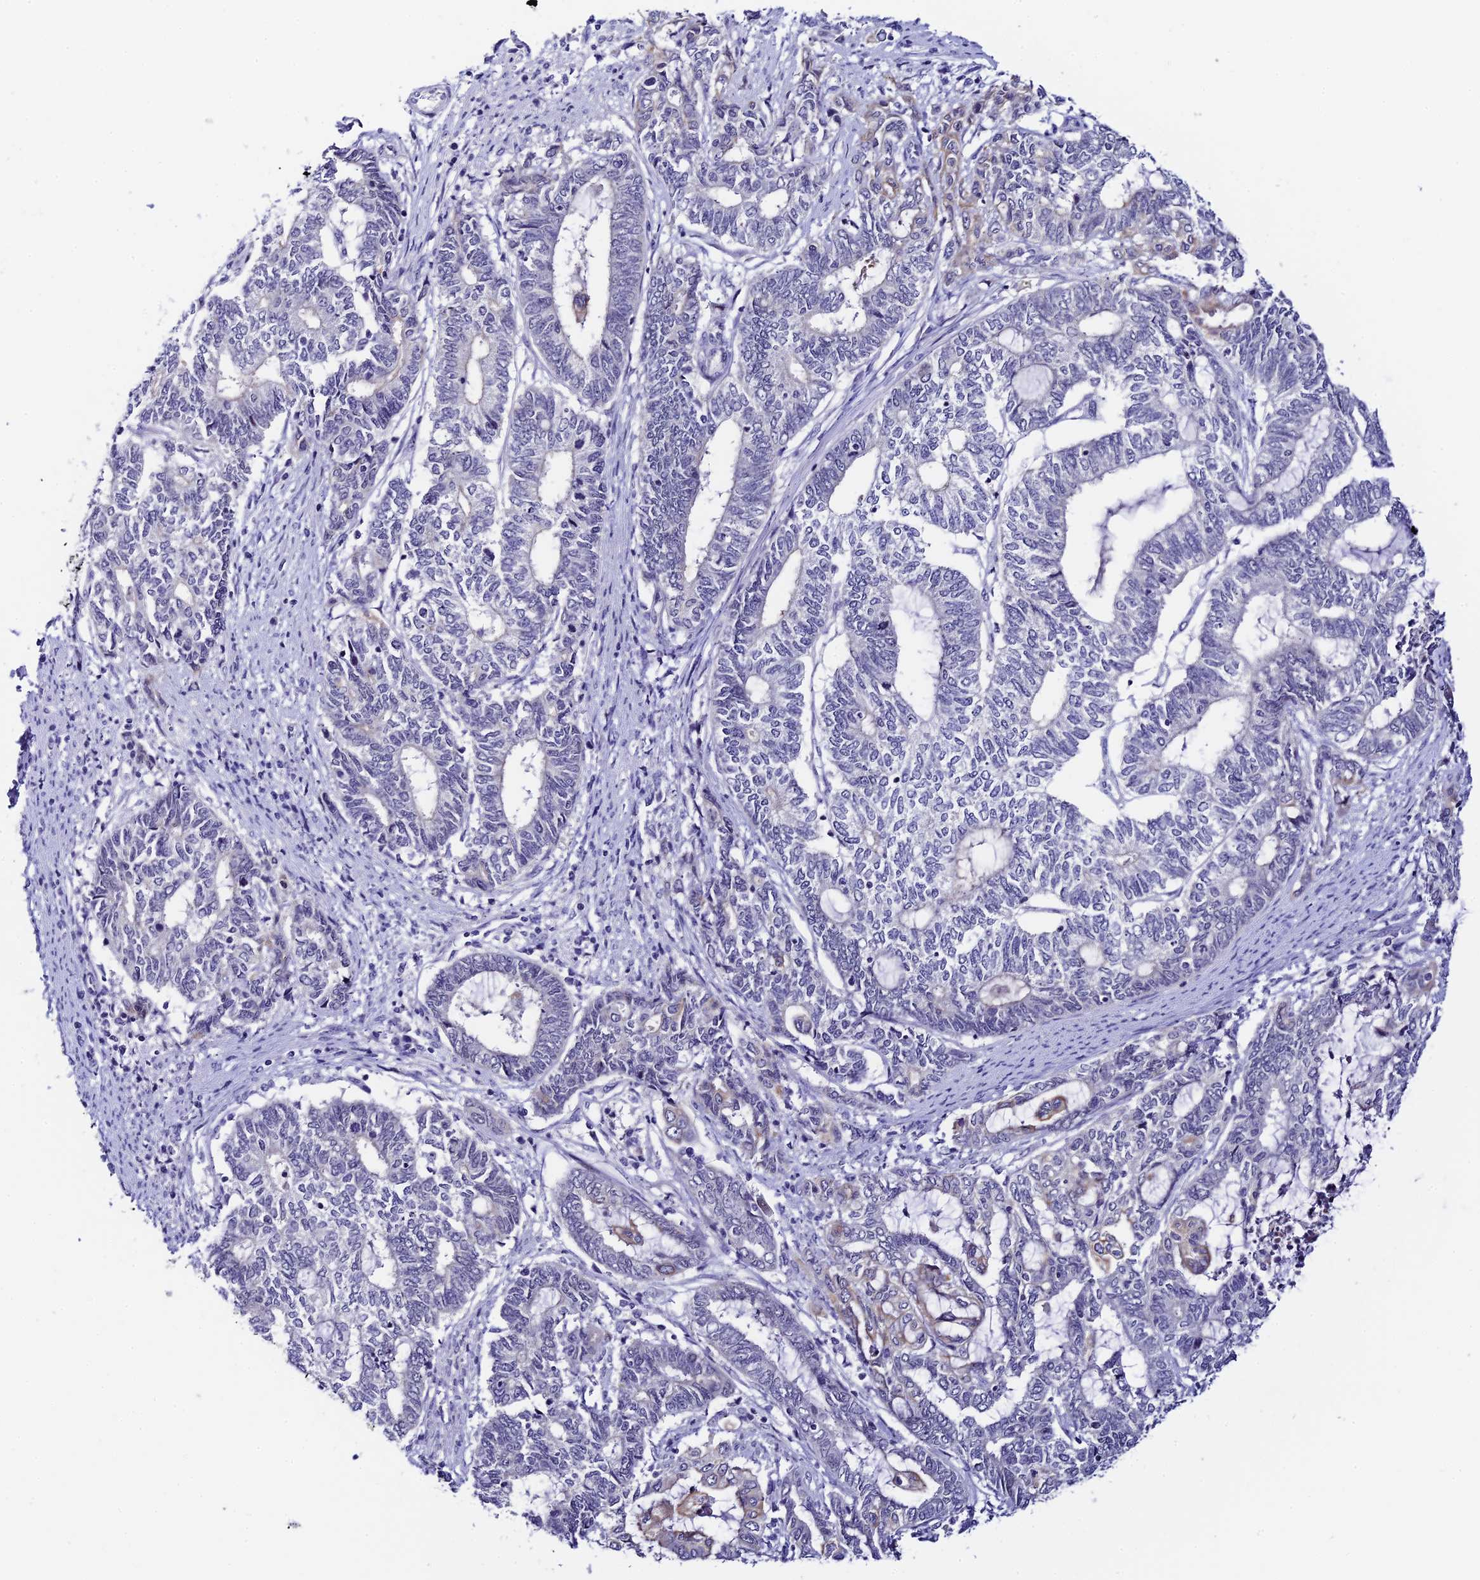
{"staining": {"intensity": "negative", "quantity": "none", "location": "none"}, "tissue": "endometrial cancer", "cell_type": "Tumor cells", "image_type": "cancer", "snomed": [{"axis": "morphology", "description": "Adenocarcinoma, NOS"}, {"axis": "topography", "description": "Uterus"}, {"axis": "topography", "description": "Endometrium"}], "caption": "Immunohistochemistry image of endometrial cancer stained for a protein (brown), which demonstrates no staining in tumor cells. Nuclei are stained in blue.", "gene": "RASGEF1B", "patient": {"sex": "female", "age": 70}}